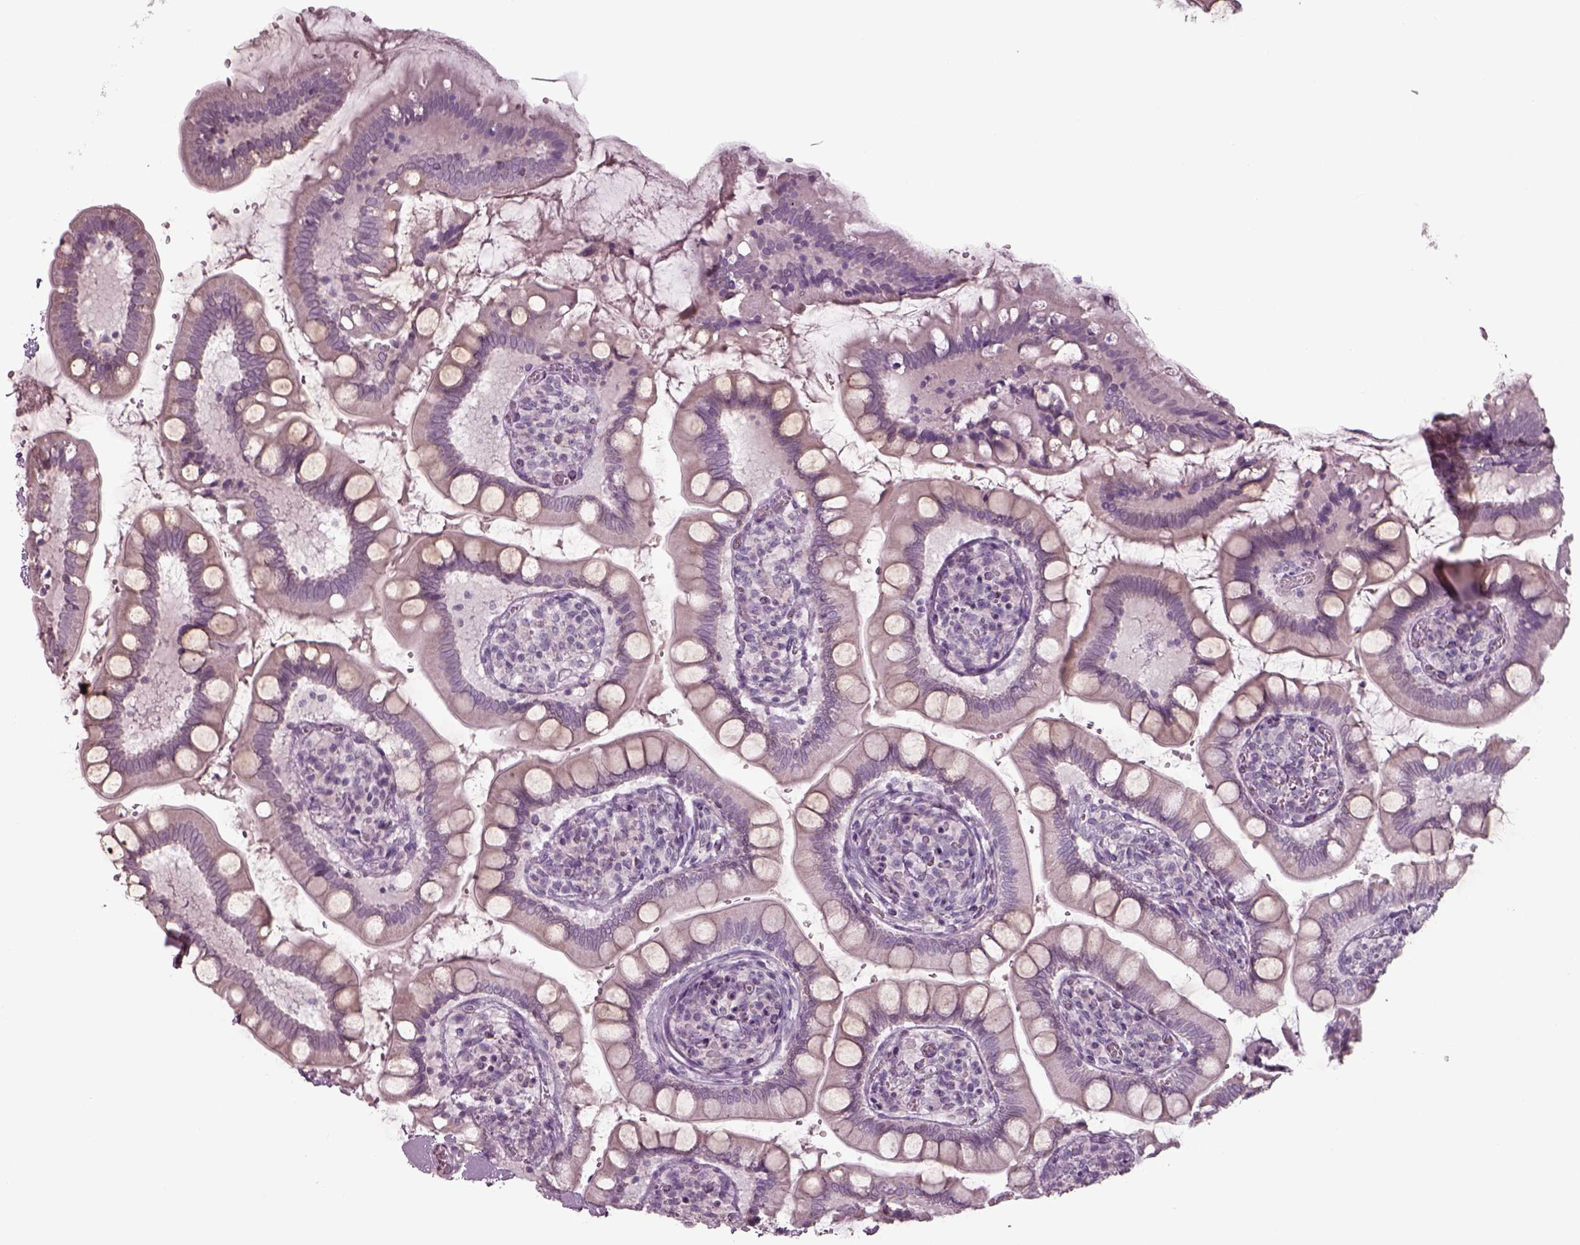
{"staining": {"intensity": "negative", "quantity": "none", "location": "none"}, "tissue": "small intestine", "cell_type": "Glandular cells", "image_type": "normal", "snomed": [{"axis": "morphology", "description": "Normal tissue, NOS"}, {"axis": "topography", "description": "Small intestine"}], "caption": "The micrograph exhibits no significant expression in glandular cells of small intestine. (DAB immunohistochemistry, high magnification).", "gene": "SEPTIN14", "patient": {"sex": "female", "age": 56}}